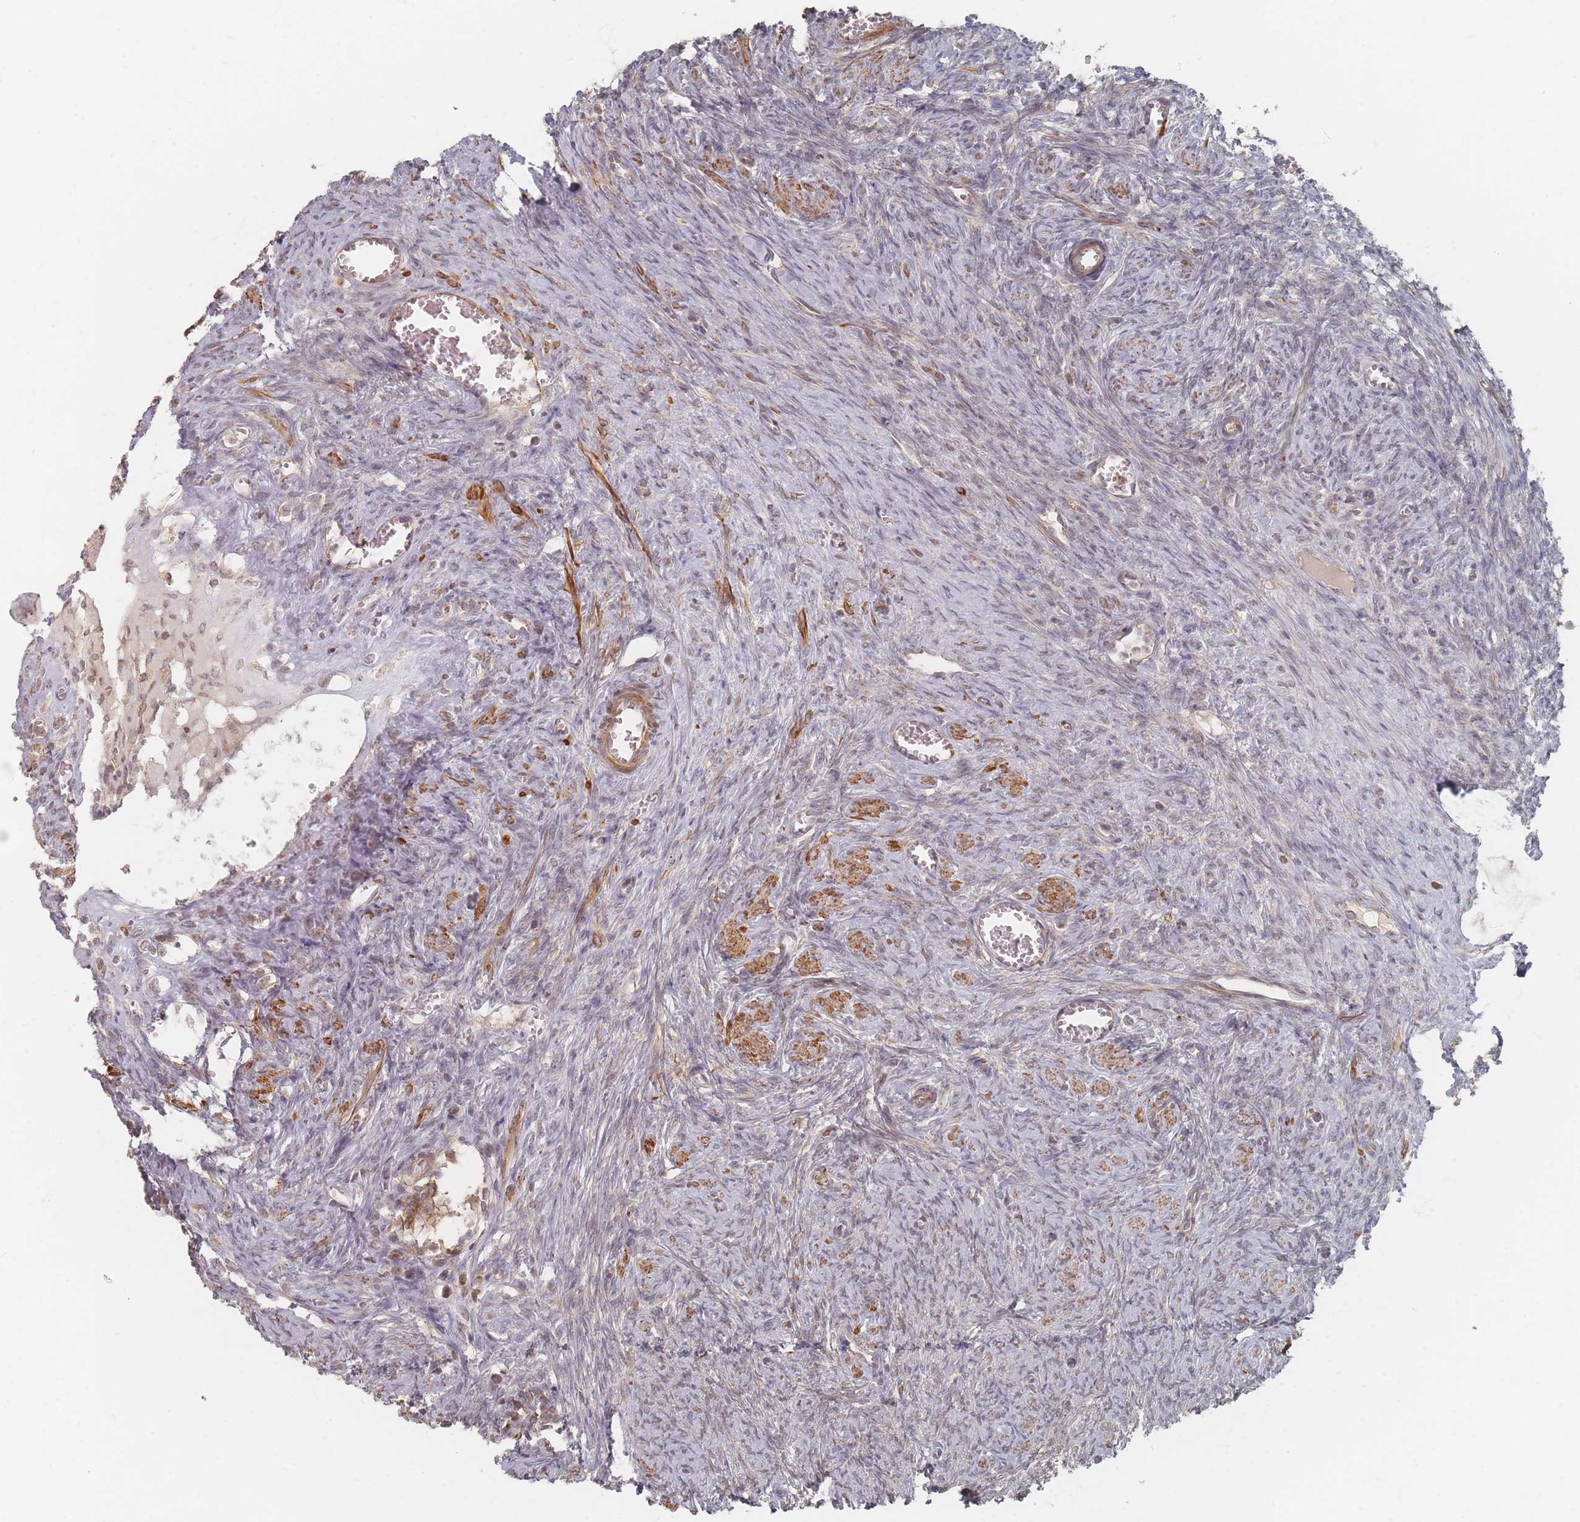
{"staining": {"intensity": "negative", "quantity": "none", "location": "none"}, "tissue": "ovary", "cell_type": "Ovarian stroma cells", "image_type": "normal", "snomed": [{"axis": "morphology", "description": "Normal tissue, NOS"}, {"axis": "topography", "description": "Ovary"}], "caption": "Image shows no protein expression in ovarian stroma cells of unremarkable ovary.", "gene": "GLE1", "patient": {"sex": "female", "age": 44}}